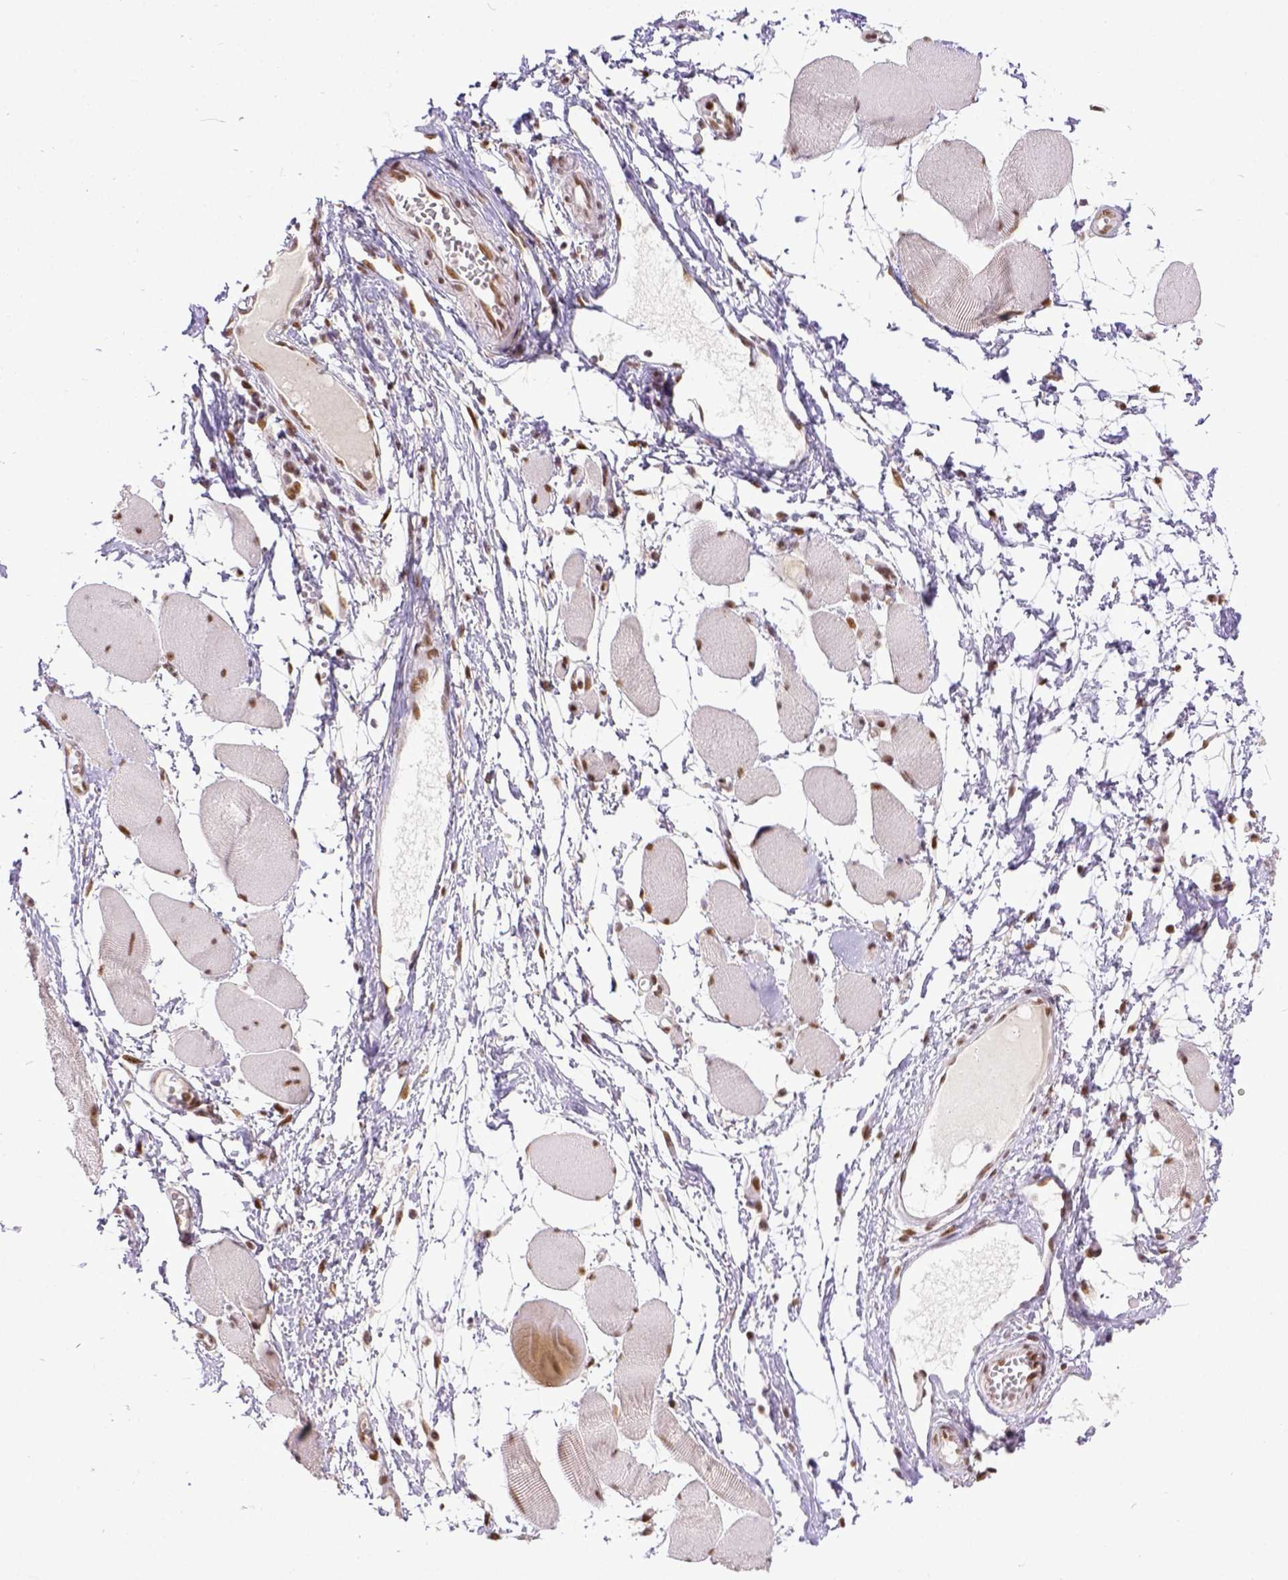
{"staining": {"intensity": "moderate", "quantity": ">75%", "location": "nuclear"}, "tissue": "skeletal muscle", "cell_type": "Myocytes", "image_type": "normal", "snomed": [{"axis": "morphology", "description": "Normal tissue, NOS"}, {"axis": "topography", "description": "Skeletal muscle"}], "caption": "Moderate nuclear positivity for a protein is present in approximately >75% of myocytes of normal skeletal muscle using immunohistochemistry (IHC).", "gene": "ERCC1", "patient": {"sex": "female", "age": 75}}